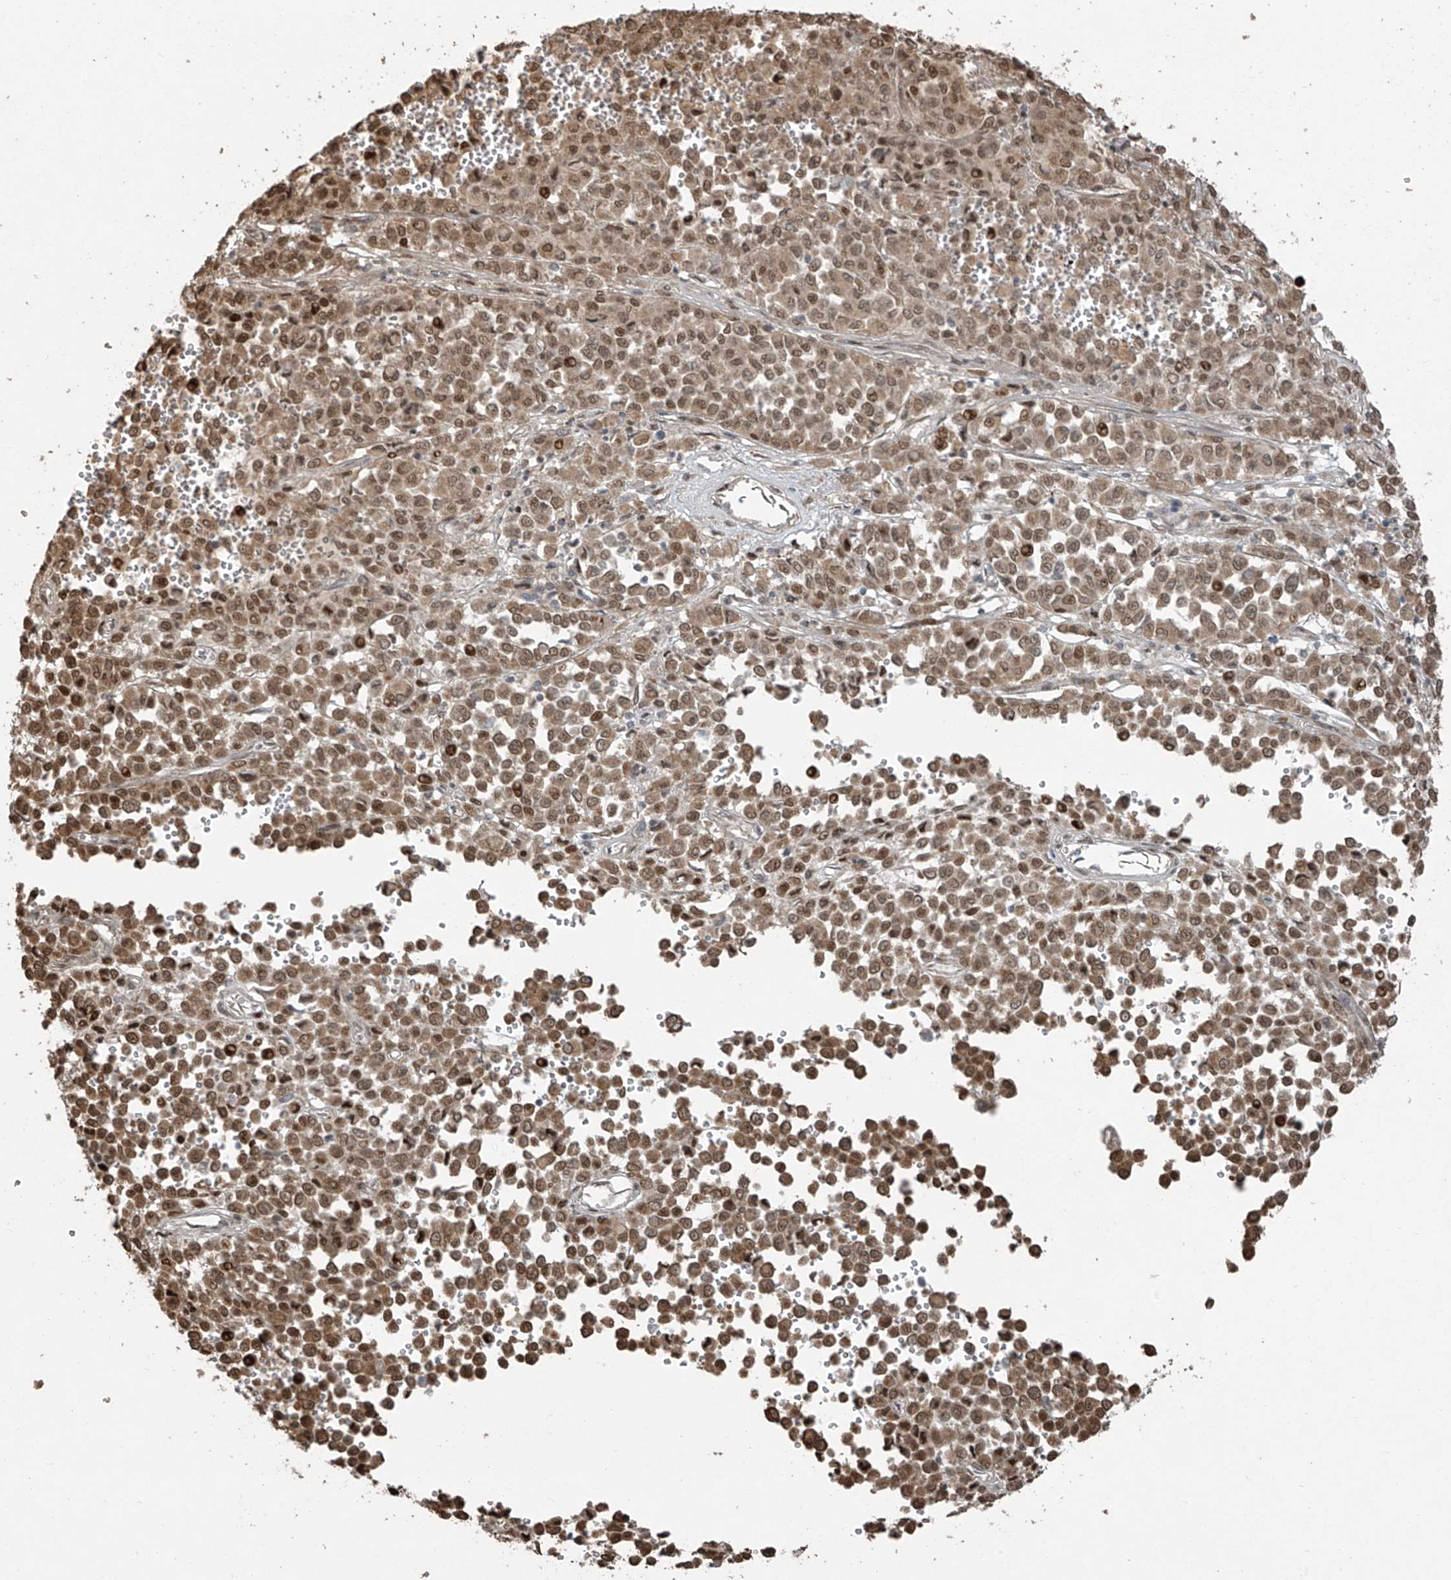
{"staining": {"intensity": "moderate", "quantity": ">75%", "location": "cytoplasmic/membranous,nuclear"}, "tissue": "melanoma", "cell_type": "Tumor cells", "image_type": "cancer", "snomed": [{"axis": "morphology", "description": "Malignant melanoma, Metastatic site"}, {"axis": "topography", "description": "Pancreas"}], "caption": "Immunohistochemical staining of human malignant melanoma (metastatic site) demonstrates medium levels of moderate cytoplasmic/membranous and nuclear protein positivity in approximately >75% of tumor cells.", "gene": "TTC22", "patient": {"sex": "female", "age": 30}}